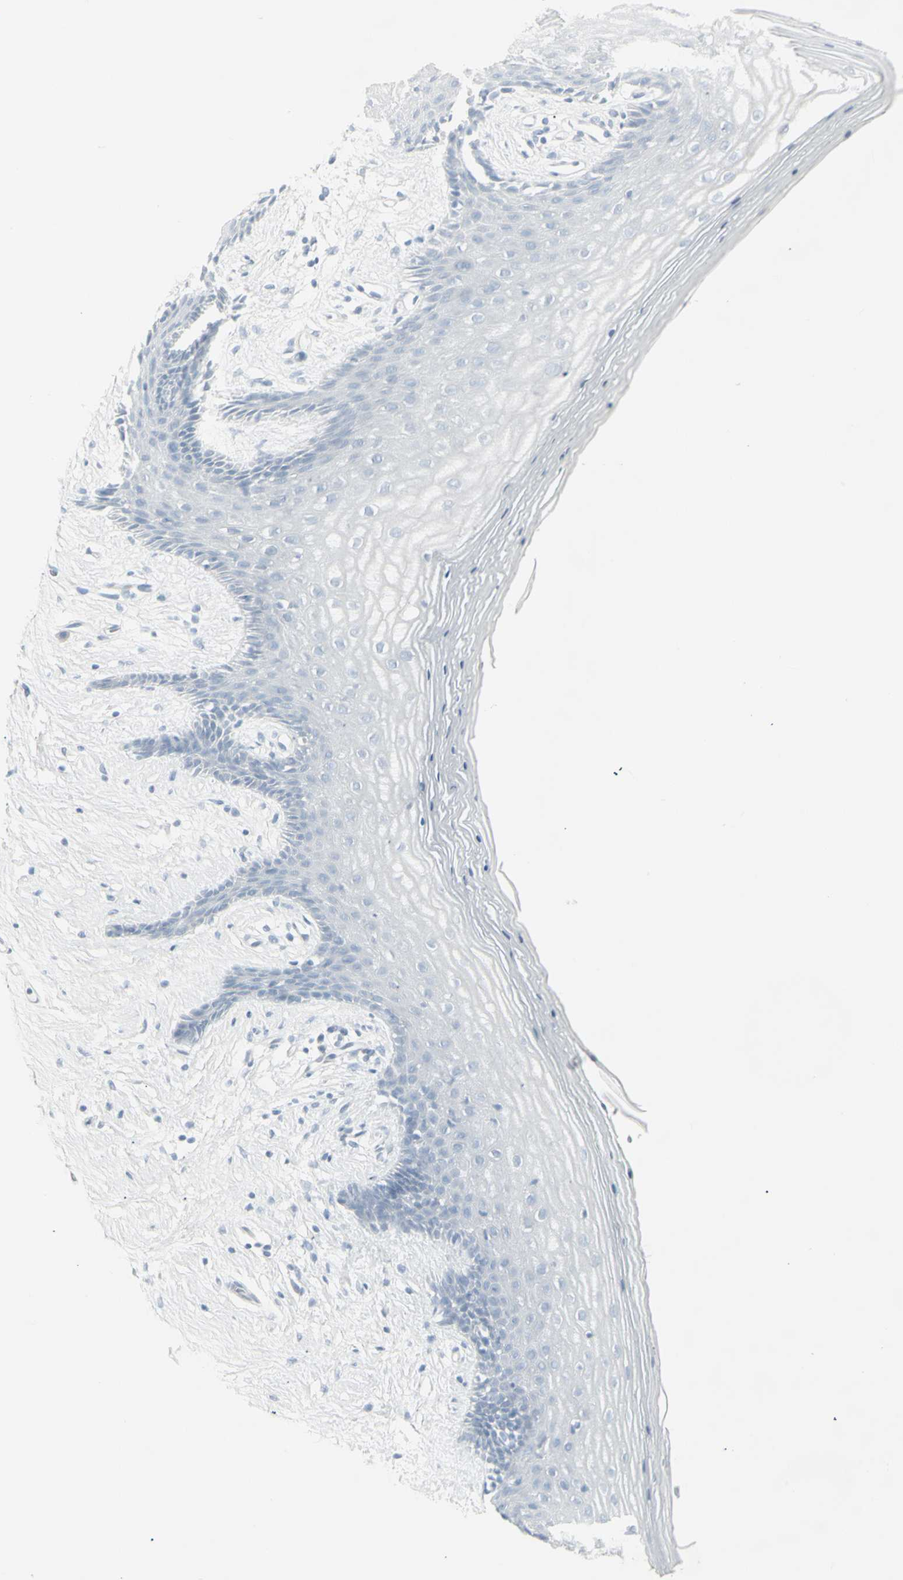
{"staining": {"intensity": "negative", "quantity": "none", "location": "none"}, "tissue": "vagina", "cell_type": "Squamous epithelial cells", "image_type": "normal", "snomed": [{"axis": "morphology", "description": "Normal tissue, NOS"}, {"axis": "topography", "description": "Vagina"}], "caption": "IHC micrograph of normal vagina: human vagina stained with DAB shows no significant protein positivity in squamous epithelial cells. The staining was performed using DAB to visualize the protein expression in brown, while the nuclei were stained in blue with hematoxylin (Magnification: 20x).", "gene": "YBX2", "patient": {"sex": "female", "age": 44}}